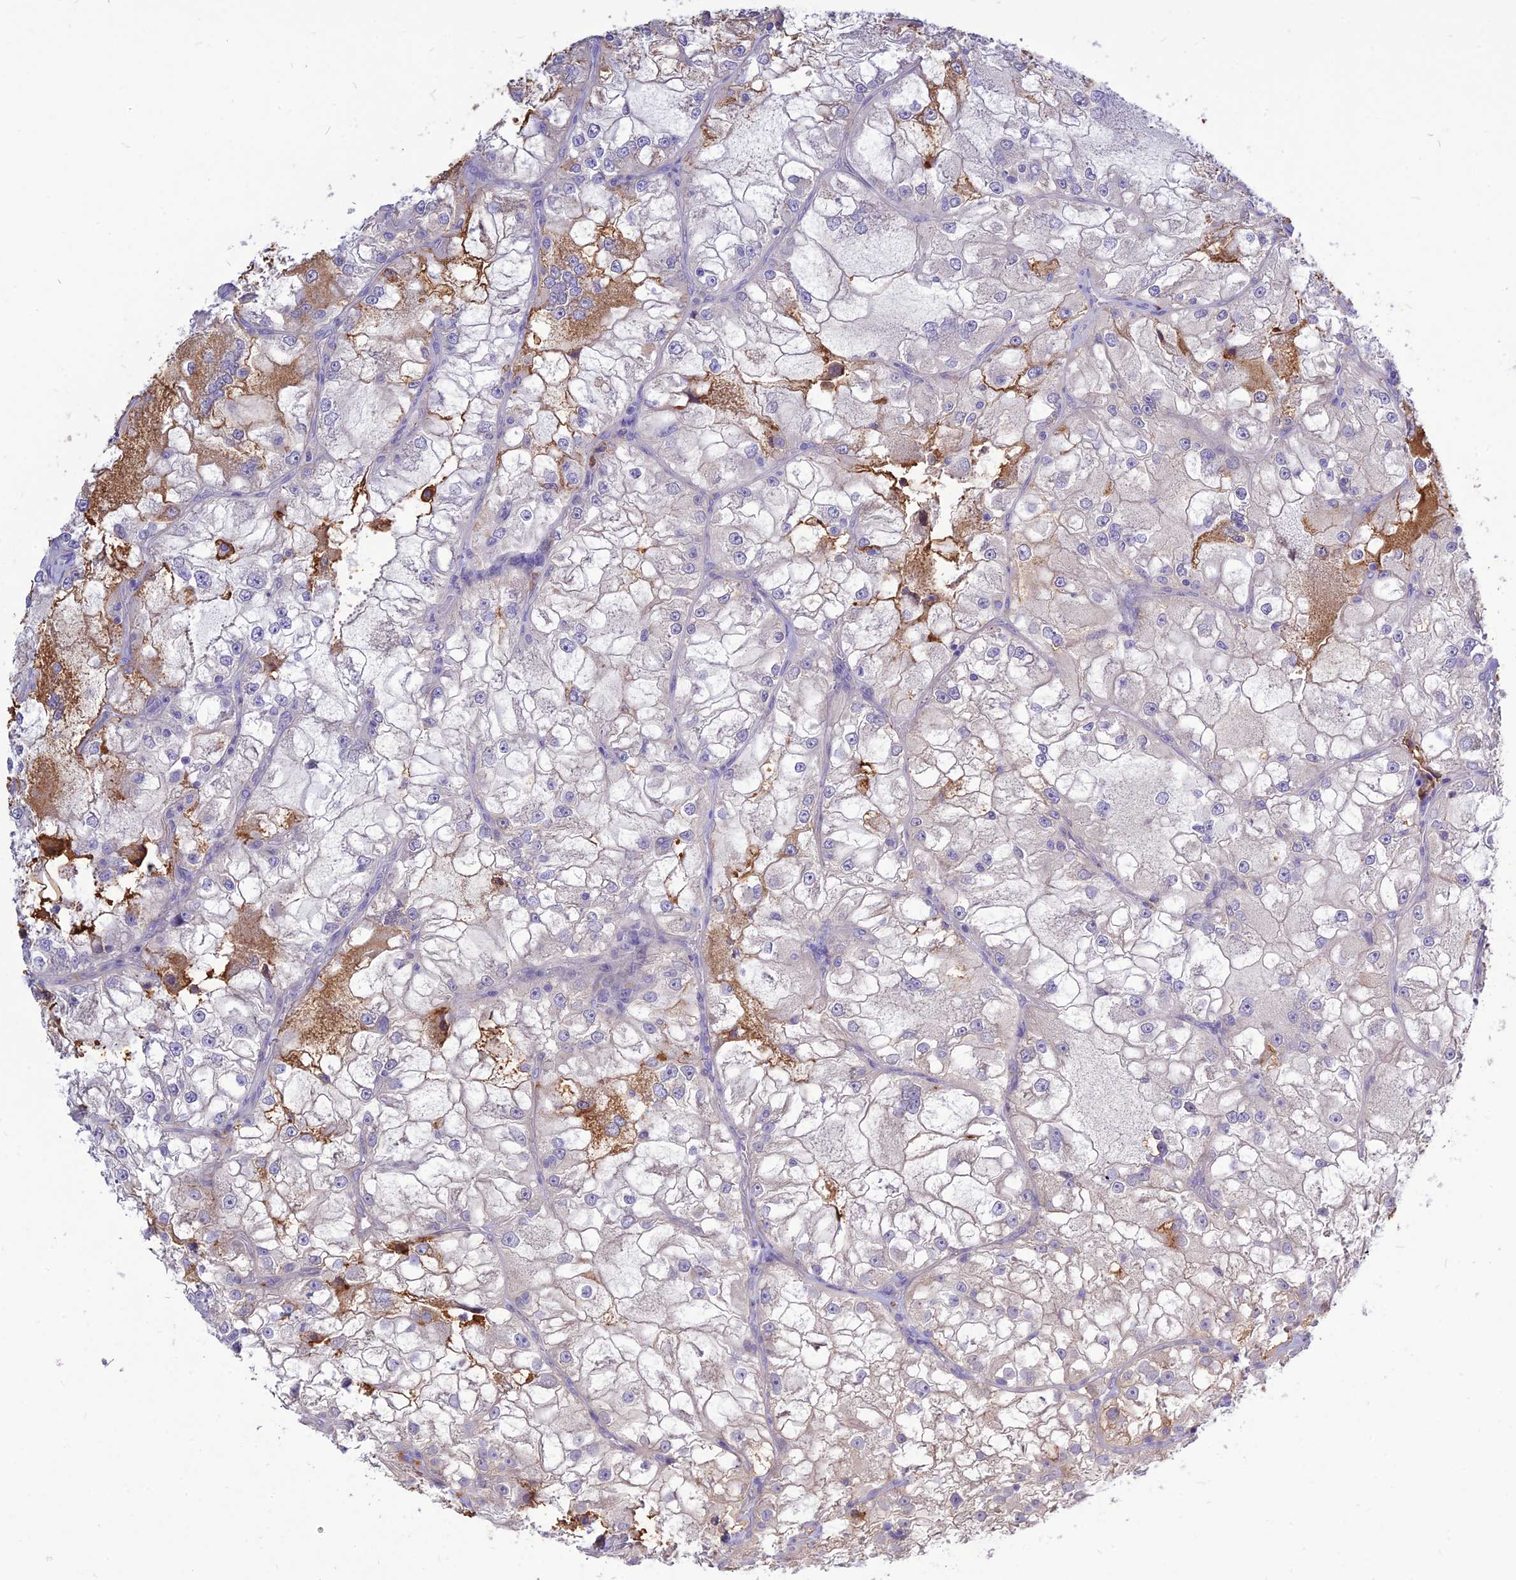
{"staining": {"intensity": "moderate", "quantity": "<25%", "location": "cytoplasmic/membranous"}, "tissue": "renal cancer", "cell_type": "Tumor cells", "image_type": "cancer", "snomed": [{"axis": "morphology", "description": "Adenocarcinoma, NOS"}, {"axis": "topography", "description": "Kidney"}], "caption": "High-power microscopy captured an IHC photomicrograph of renal cancer, revealing moderate cytoplasmic/membranous positivity in about <25% of tumor cells.", "gene": "CZIB", "patient": {"sex": "female", "age": 72}}